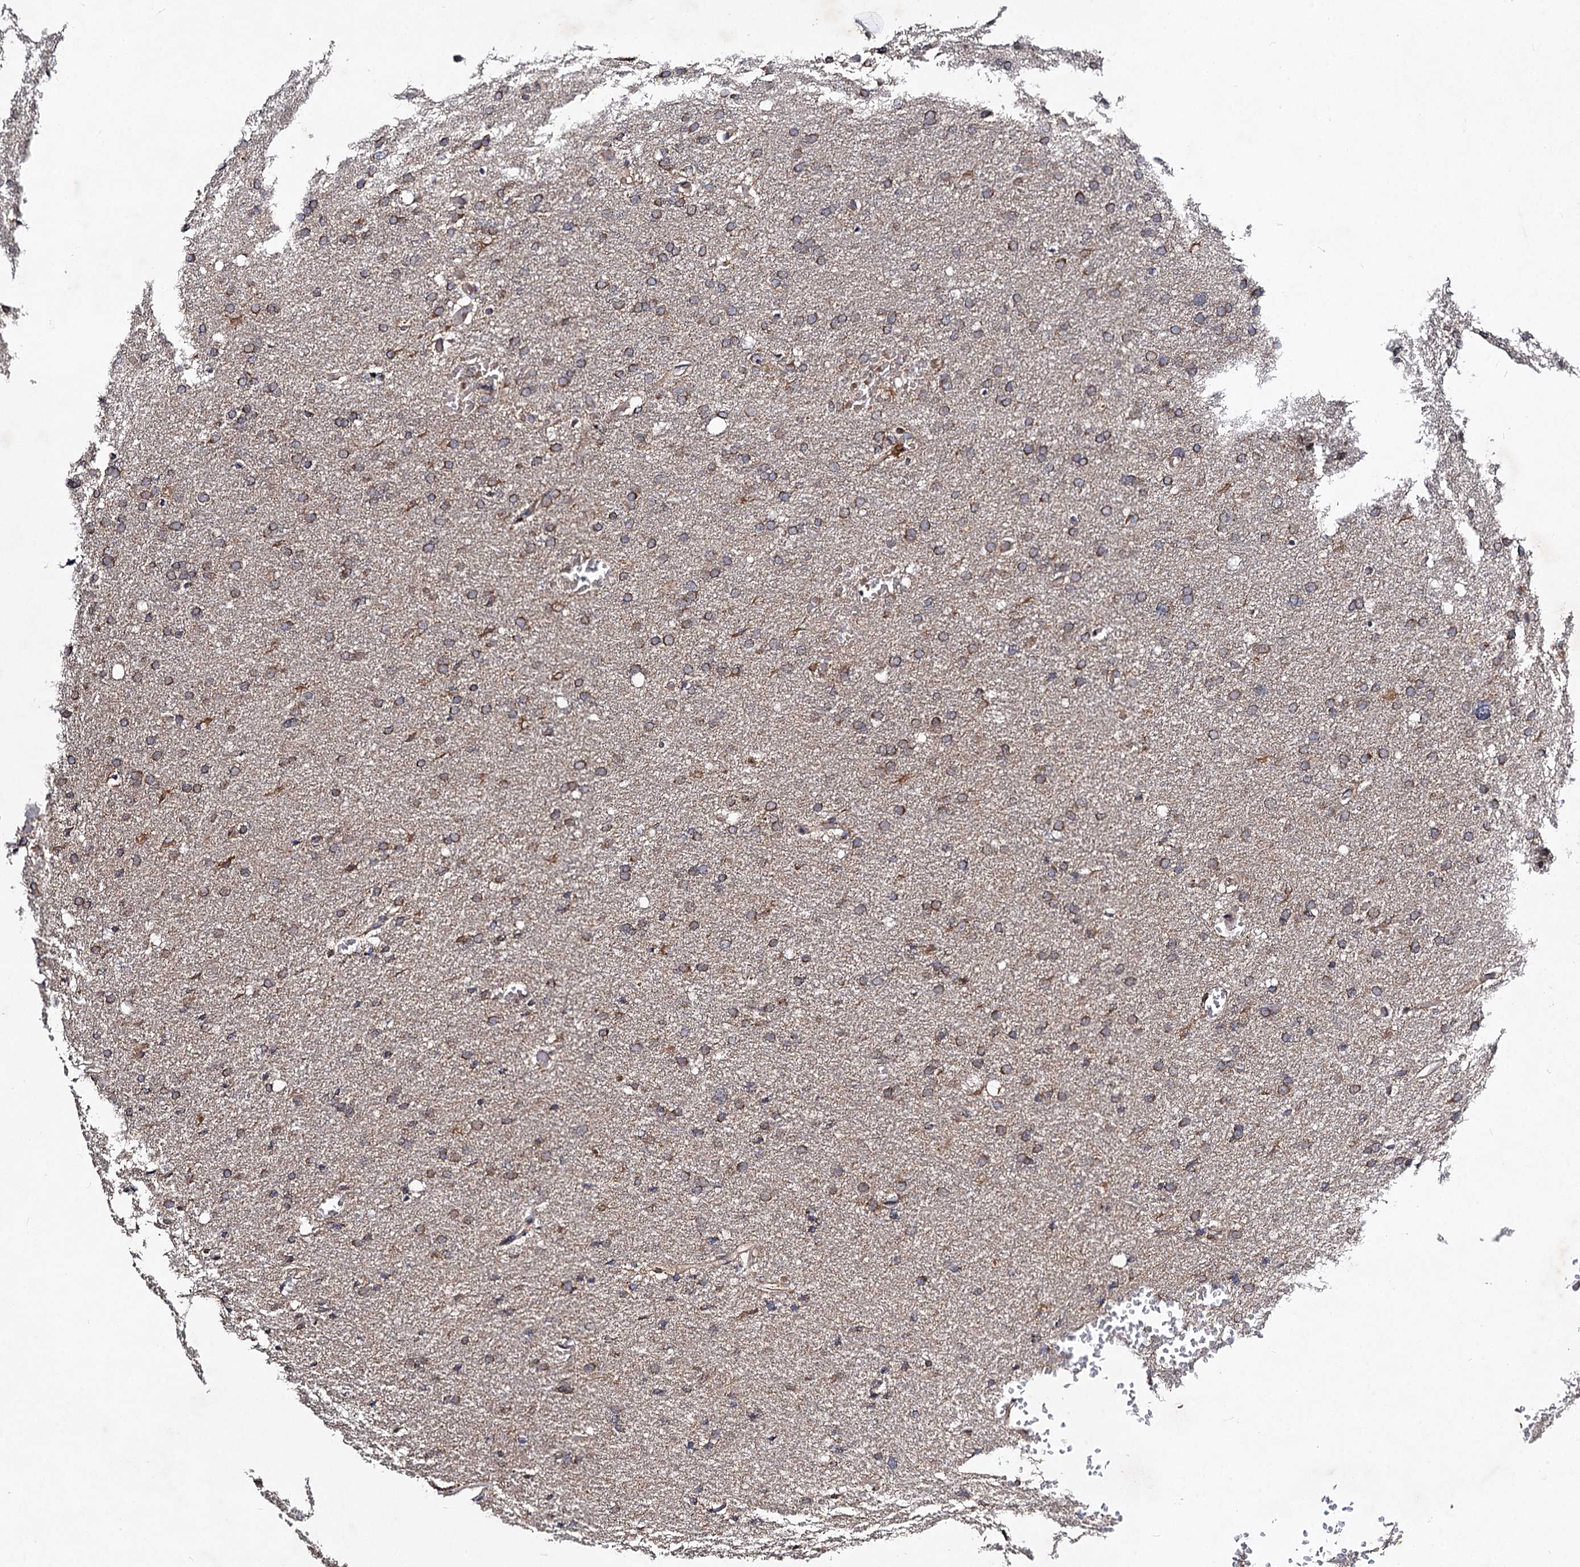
{"staining": {"intensity": "moderate", "quantity": "25%-75%", "location": "cytoplasmic/membranous"}, "tissue": "glioma", "cell_type": "Tumor cells", "image_type": "cancer", "snomed": [{"axis": "morphology", "description": "Glioma, malignant, High grade"}, {"axis": "topography", "description": "Cerebral cortex"}], "caption": "Brown immunohistochemical staining in human high-grade glioma (malignant) displays moderate cytoplasmic/membranous staining in approximately 25%-75% of tumor cells. (Stains: DAB (3,3'-diaminobenzidine) in brown, nuclei in blue, Microscopy: brightfield microscopy at high magnification).", "gene": "VPS37D", "patient": {"sex": "female", "age": 36}}